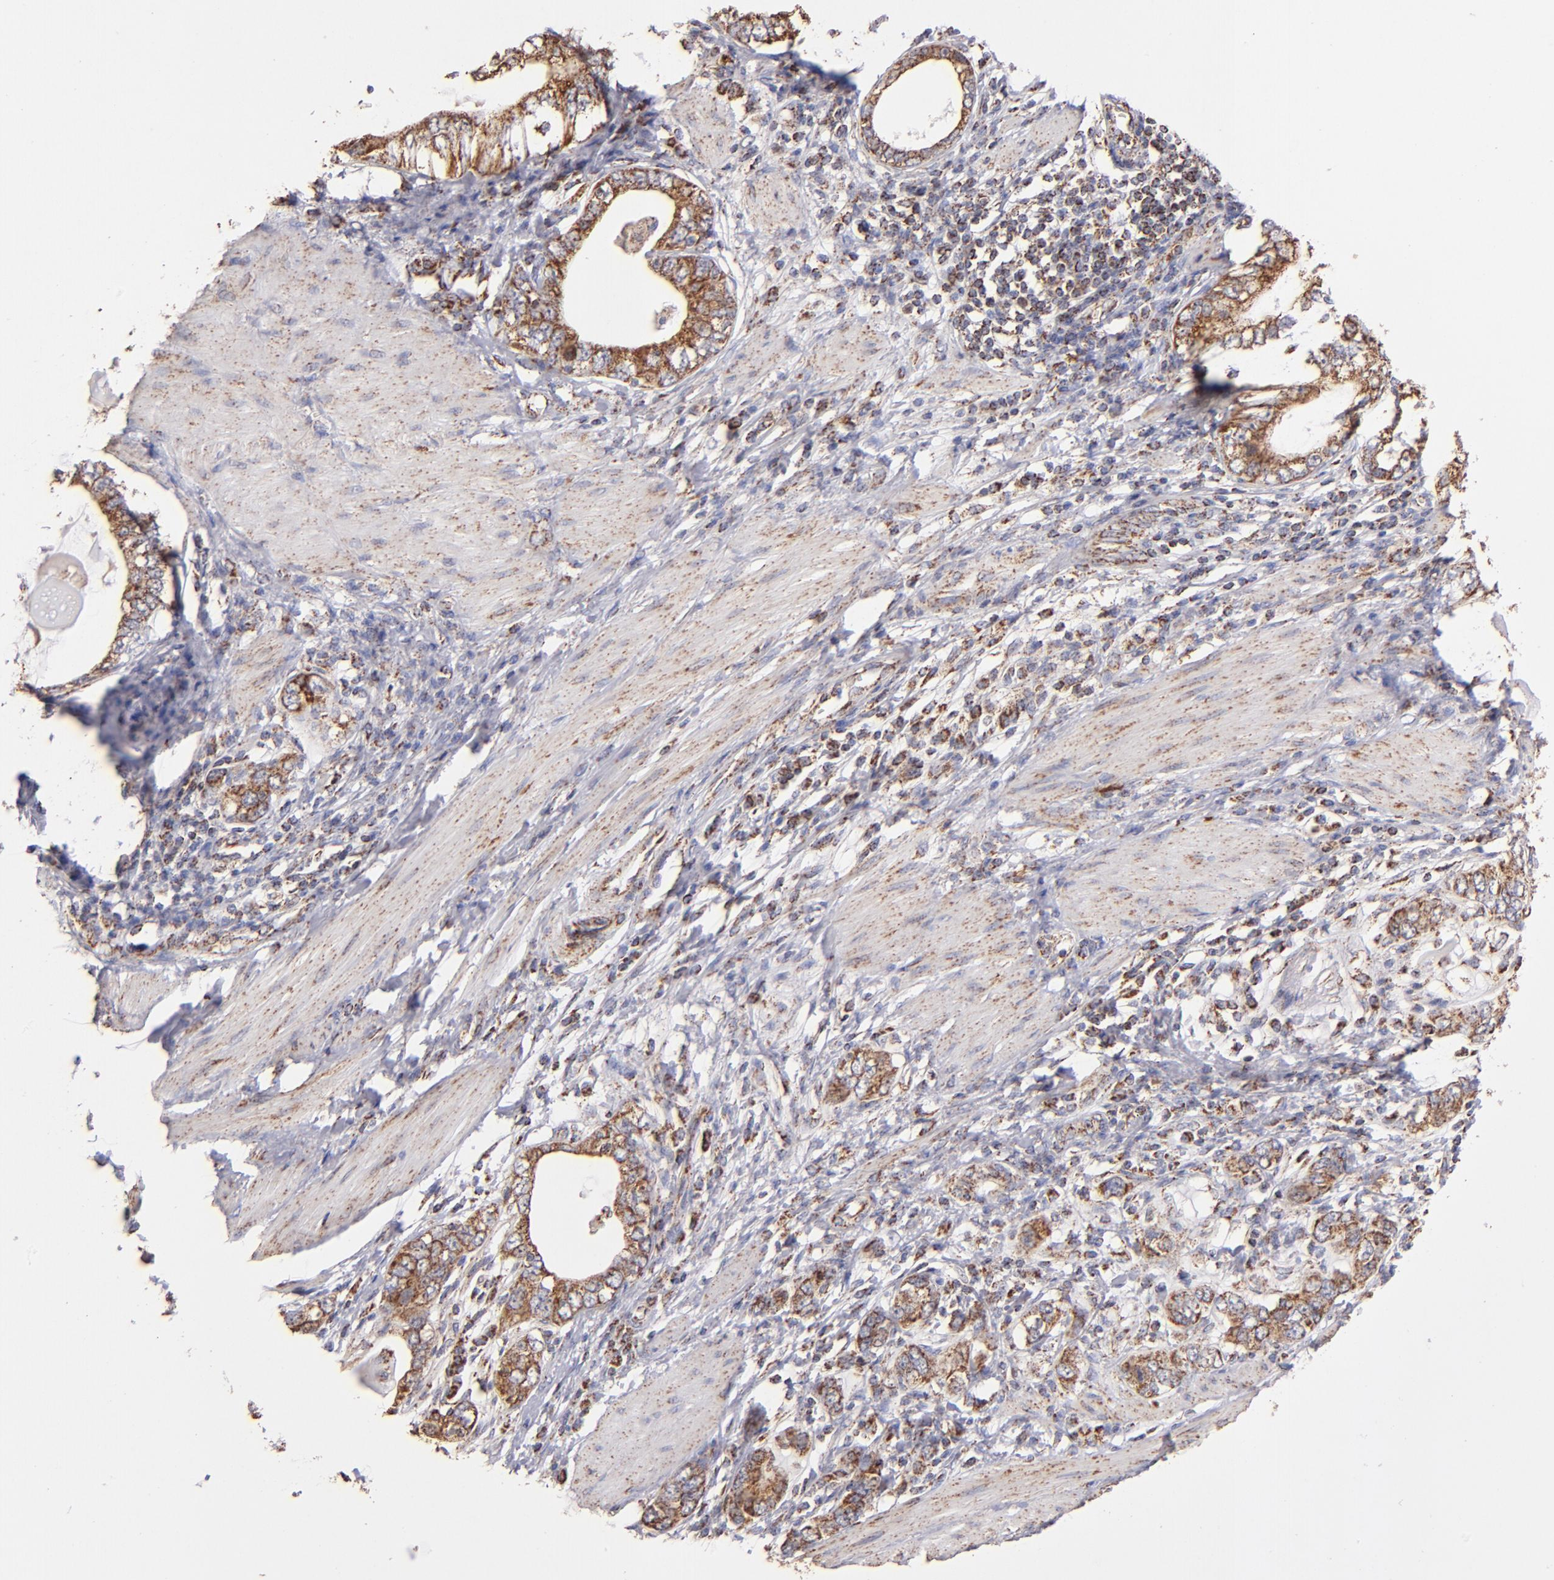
{"staining": {"intensity": "moderate", "quantity": ">75%", "location": "cytoplasmic/membranous"}, "tissue": "stomach cancer", "cell_type": "Tumor cells", "image_type": "cancer", "snomed": [{"axis": "morphology", "description": "Adenocarcinoma, NOS"}, {"axis": "topography", "description": "Stomach, lower"}], "caption": "Protein analysis of stomach cancer (adenocarcinoma) tissue reveals moderate cytoplasmic/membranous positivity in approximately >75% of tumor cells.", "gene": "DLST", "patient": {"sex": "female", "age": 93}}